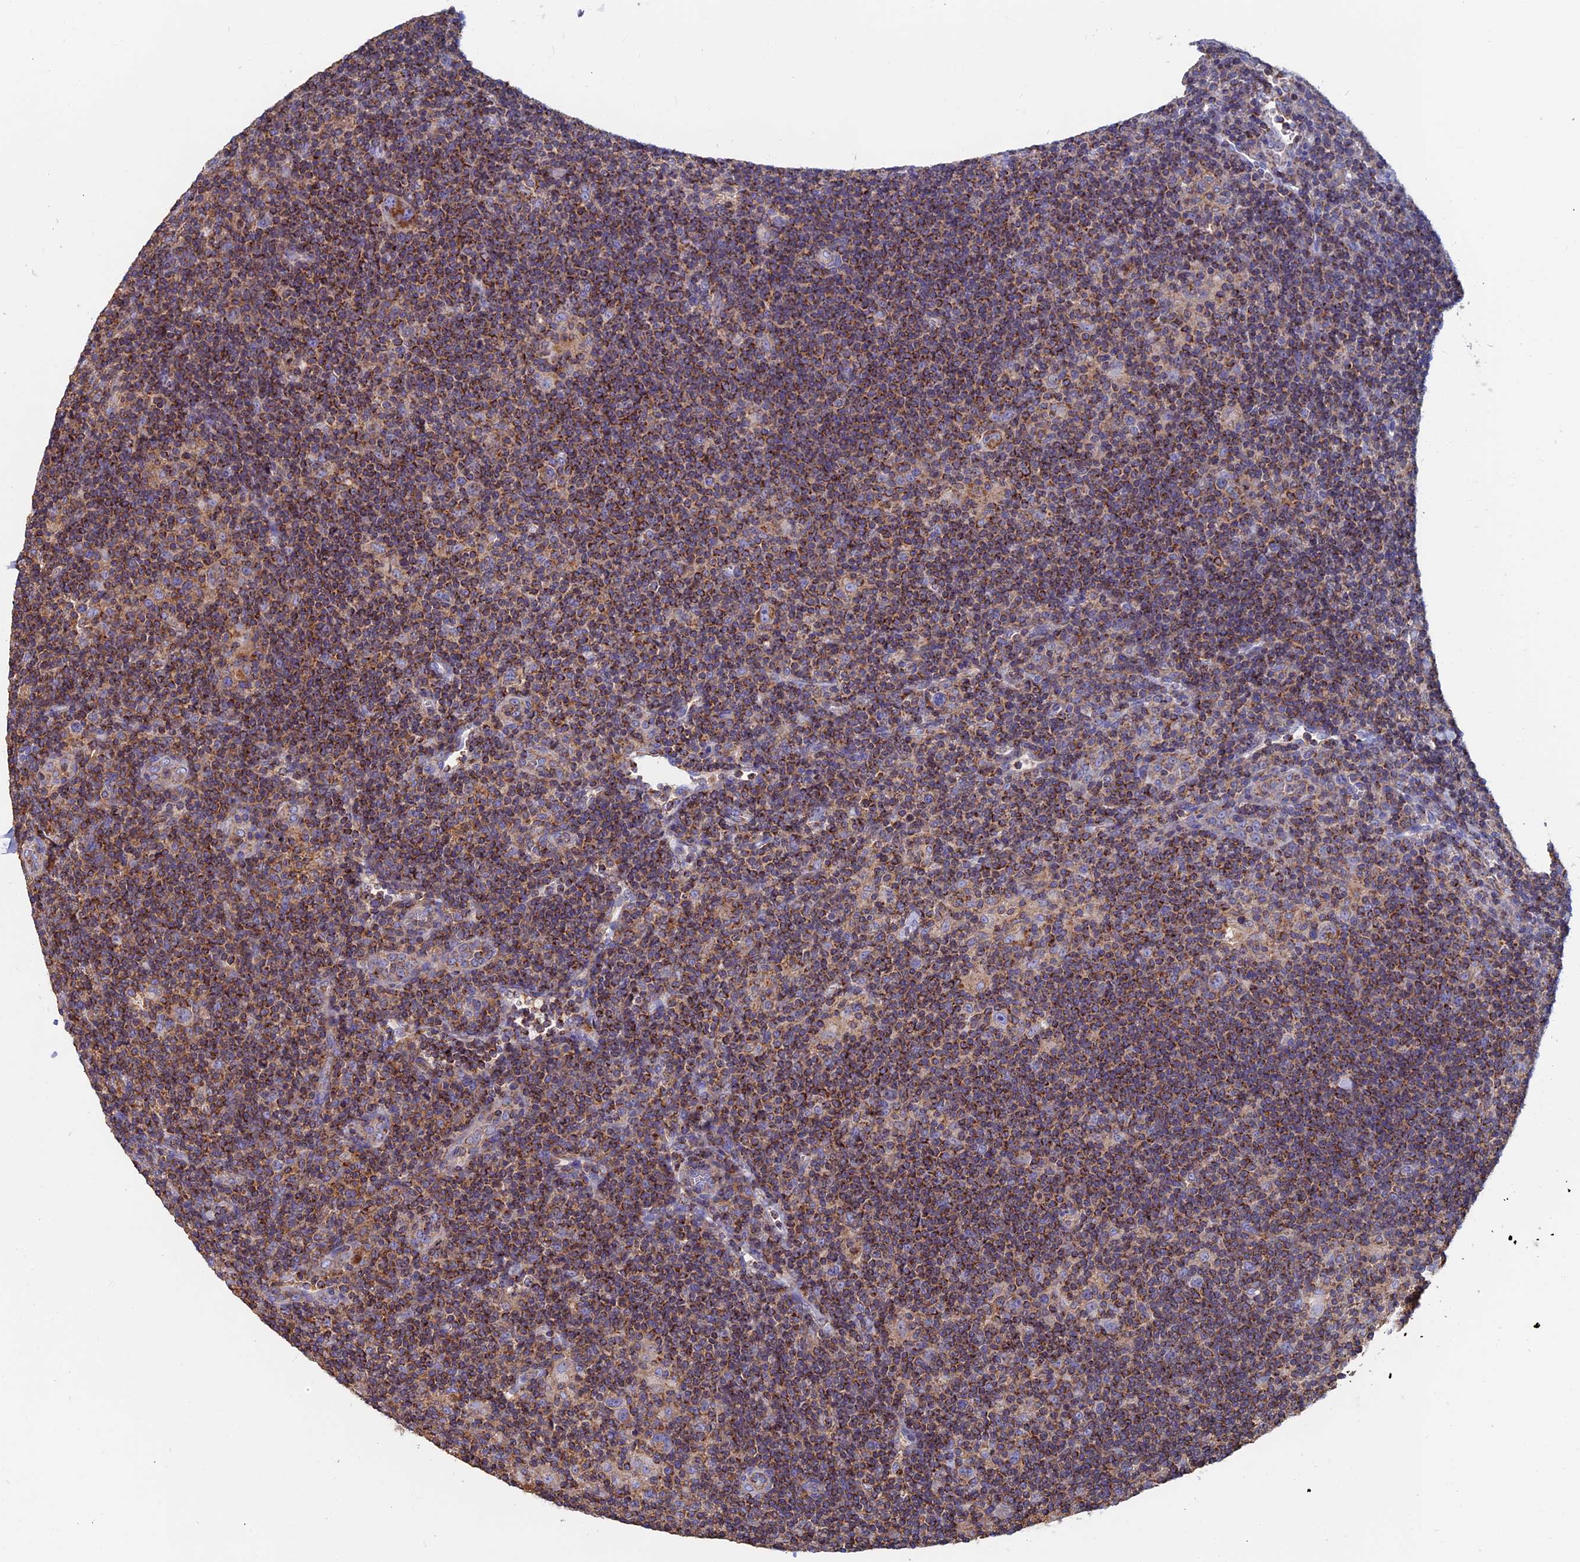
{"staining": {"intensity": "moderate", "quantity": "25%-75%", "location": "cytoplasmic/membranous"}, "tissue": "lymphoma", "cell_type": "Tumor cells", "image_type": "cancer", "snomed": [{"axis": "morphology", "description": "Hodgkin's disease, NOS"}, {"axis": "topography", "description": "Lymph node"}], "caption": "Immunohistochemistry photomicrograph of human Hodgkin's disease stained for a protein (brown), which reveals medium levels of moderate cytoplasmic/membranous staining in about 25%-75% of tumor cells.", "gene": "HSD17B8", "patient": {"sex": "female", "age": 57}}